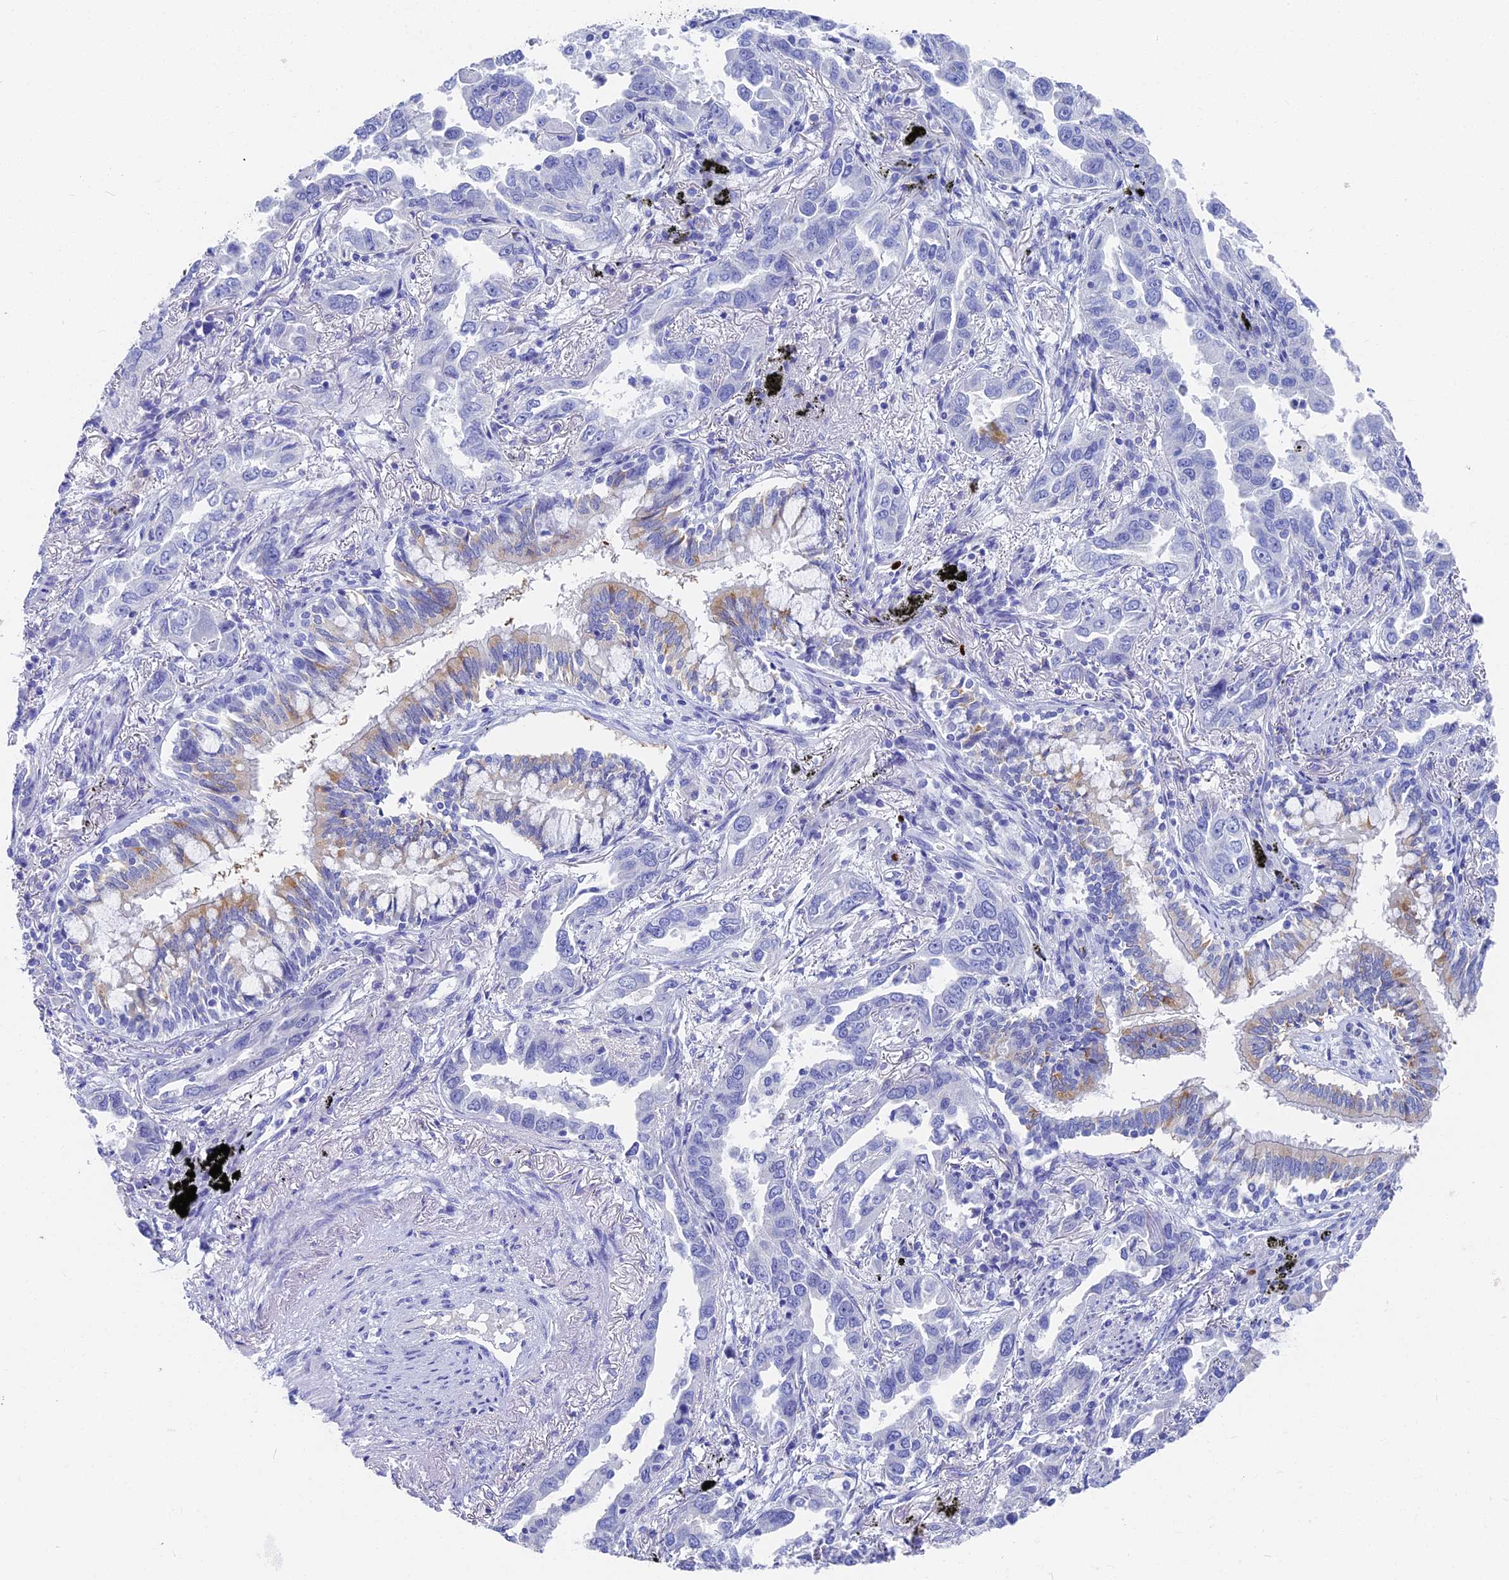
{"staining": {"intensity": "negative", "quantity": "none", "location": "none"}, "tissue": "lung cancer", "cell_type": "Tumor cells", "image_type": "cancer", "snomed": [{"axis": "morphology", "description": "Adenocarcinoma, NOS"}, {"axis": "topography", "description": "Lung"}], "caption": "High power microscopy histopathology image of an IHC histopathology image of lung cancer, revealing no significant expression in tumor cells. (Brightfield microscopy of DAB IHC at high magnification).", "gene": "VPS33B", "patient": {"sex": "male", "age": 67}}